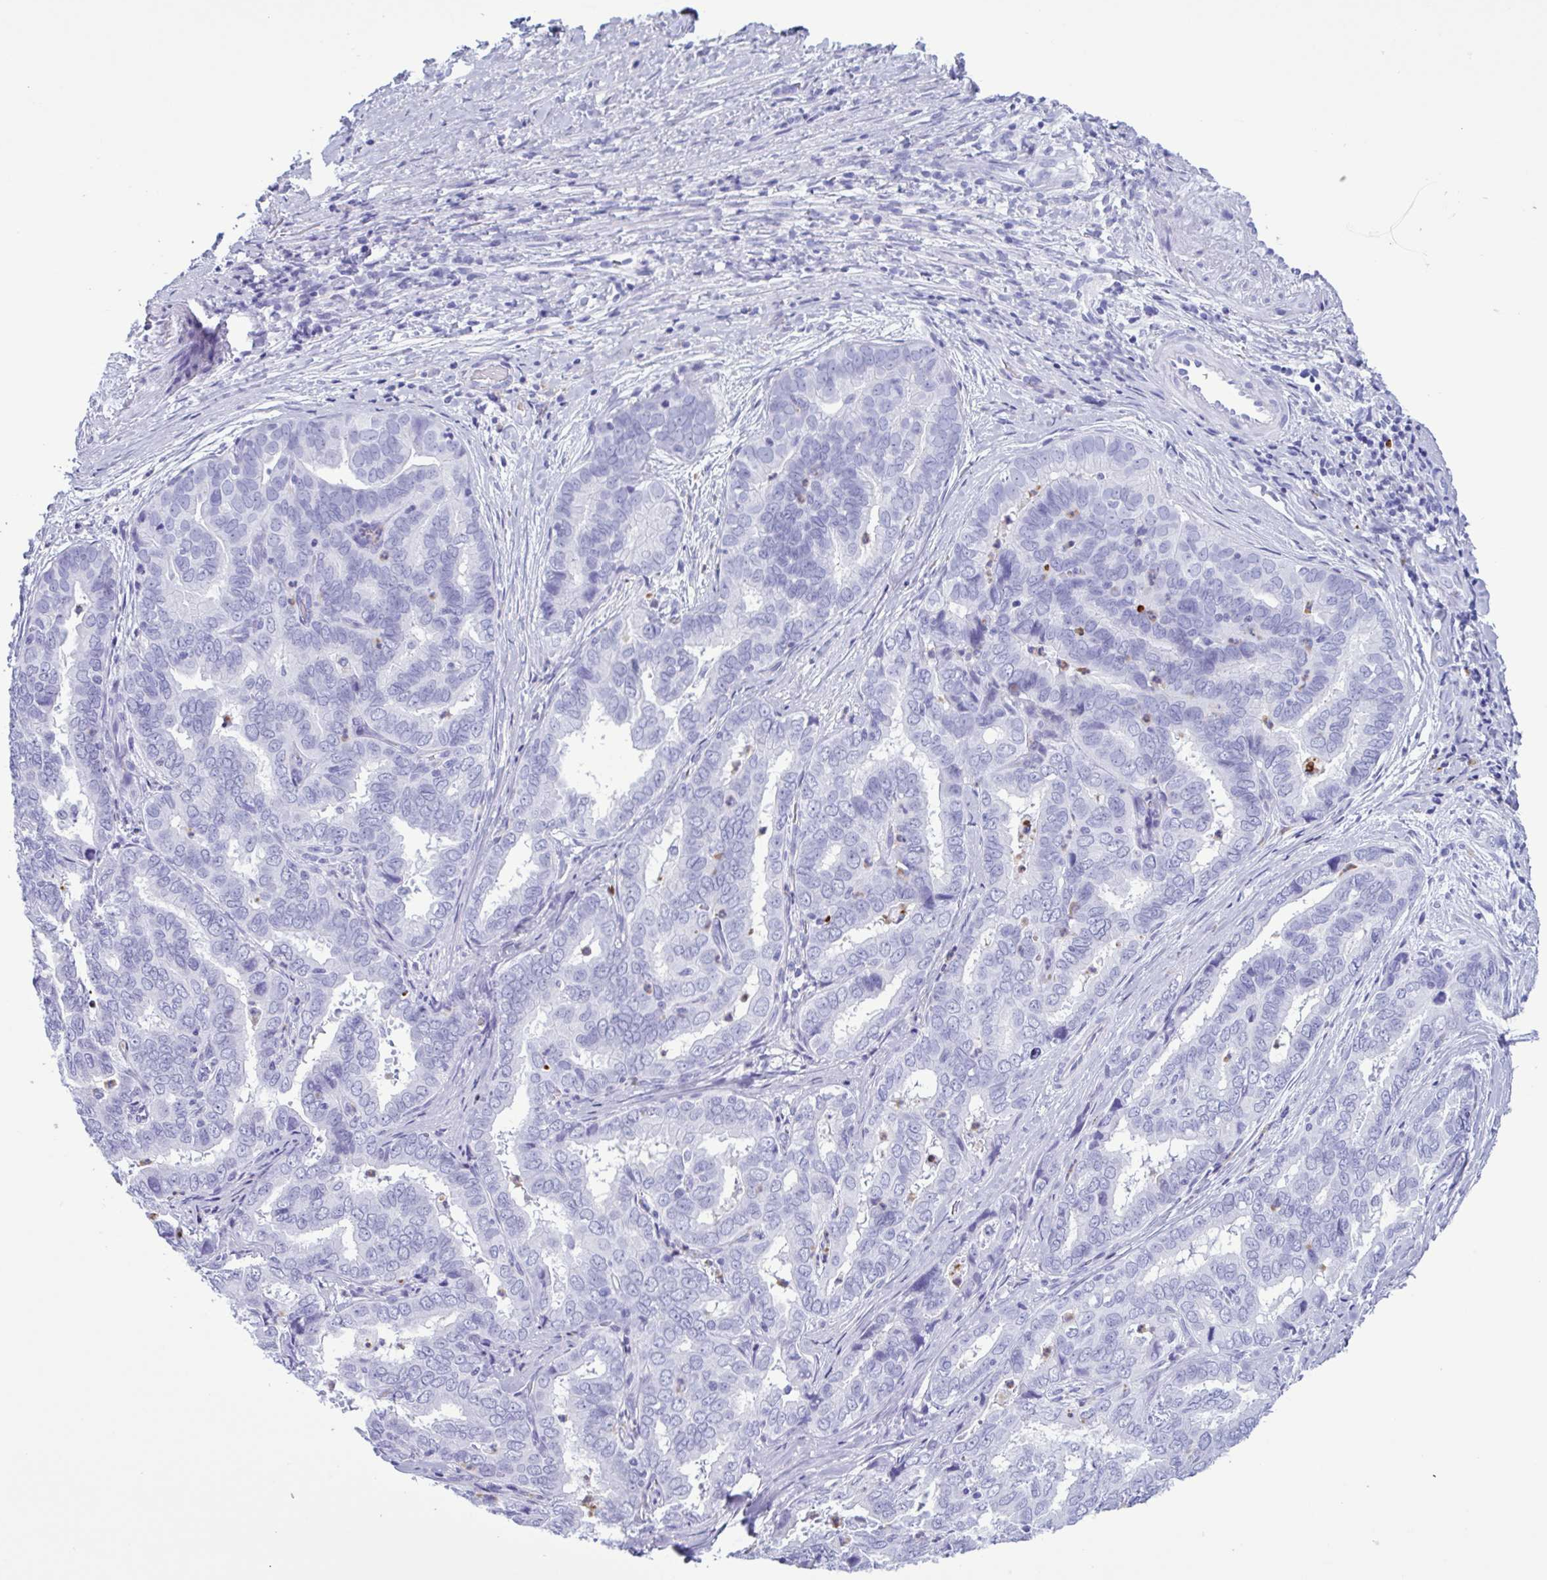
{"staining": {"intensity": "negative", "quantity": "none", "location": "none"}, "tissue": "liver cancer", "cell_type": "Tumor cells", "image_type": "cancer", "snomed": [{"axis": "morphology", "description": "Cholangiocarcinoma"}, {"axis": "topography", "description": "Liver"}], "caption": "An immunohistochemistry micrograph of liver cancer is shown. There is no staining in tumor cells of liver cancer.", "gene": "LTF", "patient": {"sex": "female", "age": 64}}